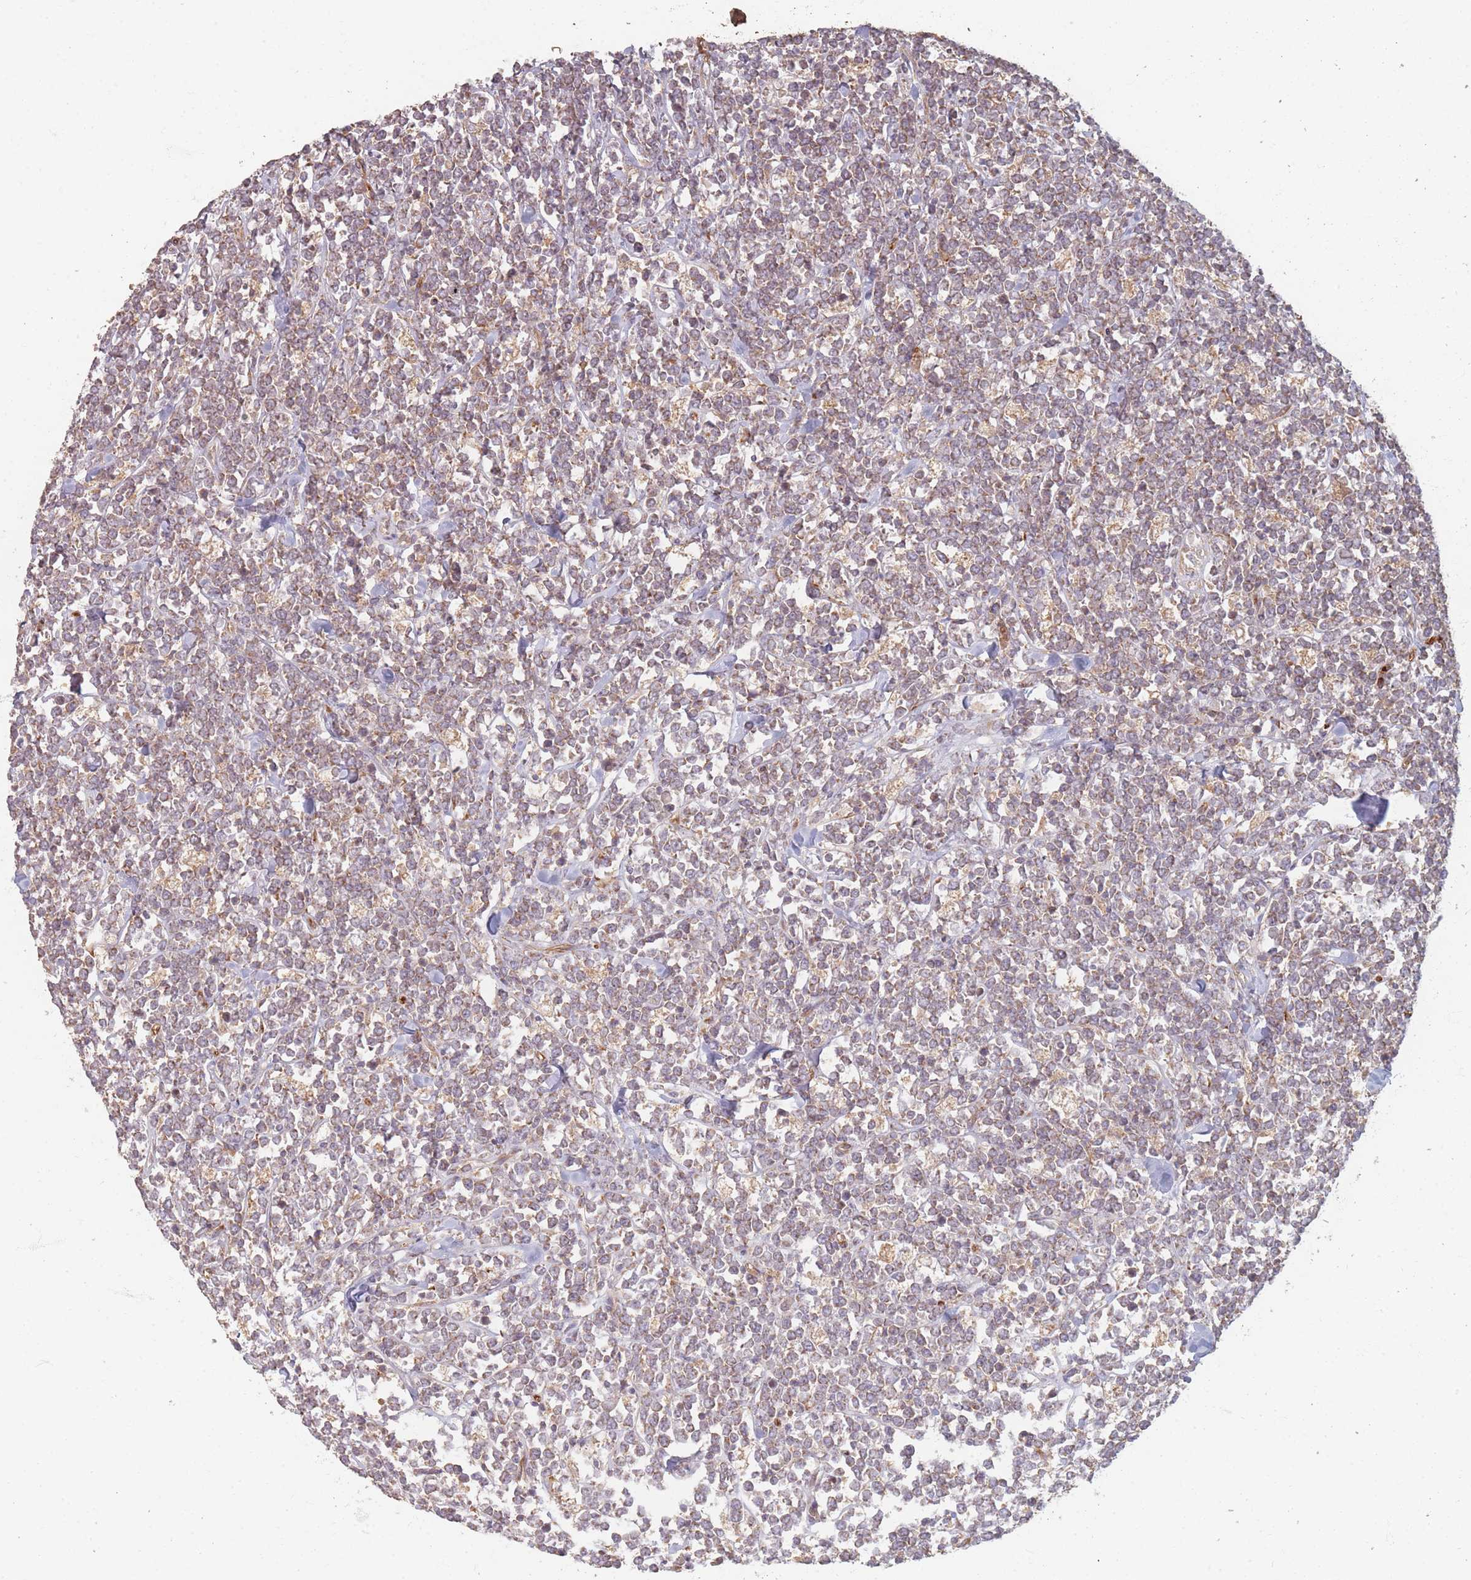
{"staining": {"intensity": "weak", "quantity": "25%-75%", "location": "cytoplasmic/membranous"}, "tissue": "lymphoma", "cell_type": "Tumor cells", "image_type": "cancer", "snomed": [{"axis": "morphology", "description": "Malignant lymphoma, non-Hodgkin's type, High grade"}, {"axis": "topography", "description": "Small intestine"}], "caption": "Tumor cells reveal low levels of weak cytoplasmic/membranous positivity in about 25%-75% of cells in human lymphoma.", "gene": "MRPS6", "patient": {"sex": "male", "age": 8}}